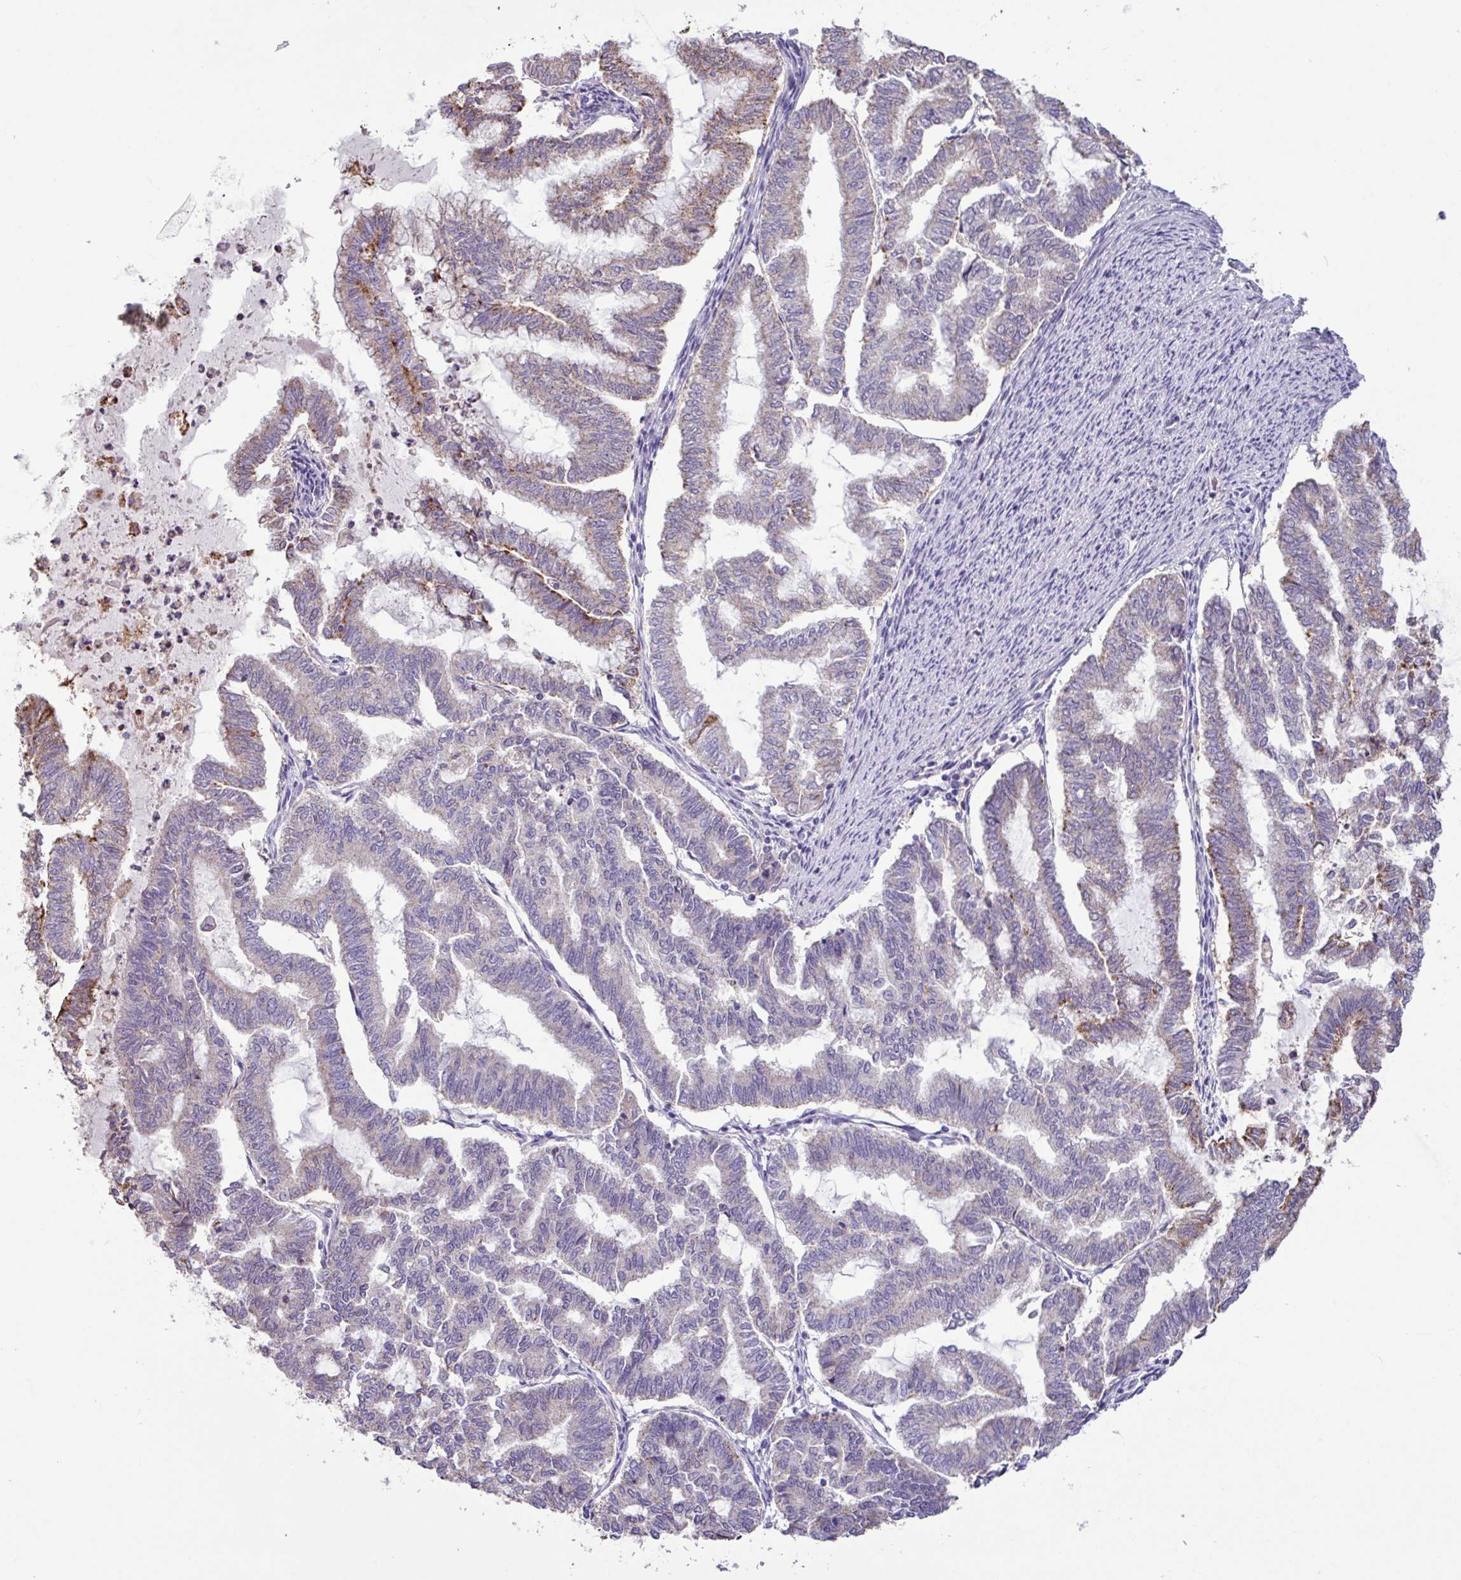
{"staining": {"intensity": "moderate", "quantity": "<25%", "location": "cytoplasmic/membranous"}, "tissue": "endometrial cancer", "cell_type": "Tumor cells", "image_type": "cancer", "snomed": [{"axis": "morphology", "description": "Adenocarcinoma, NOS"}, {"axis": "topography", "description": "Endometrium"}], "caption": "Immunohistochemistry (DAB (3,3'-diaminobenzidine)) staining of human adenocarcinoma (endometrial) exhibits moderate cytoplasmic/membranous protein staining in approximately <25% of tumor cells.", "gene": "PNLDC1", "patient": {"sex": "female", "age": 79}}